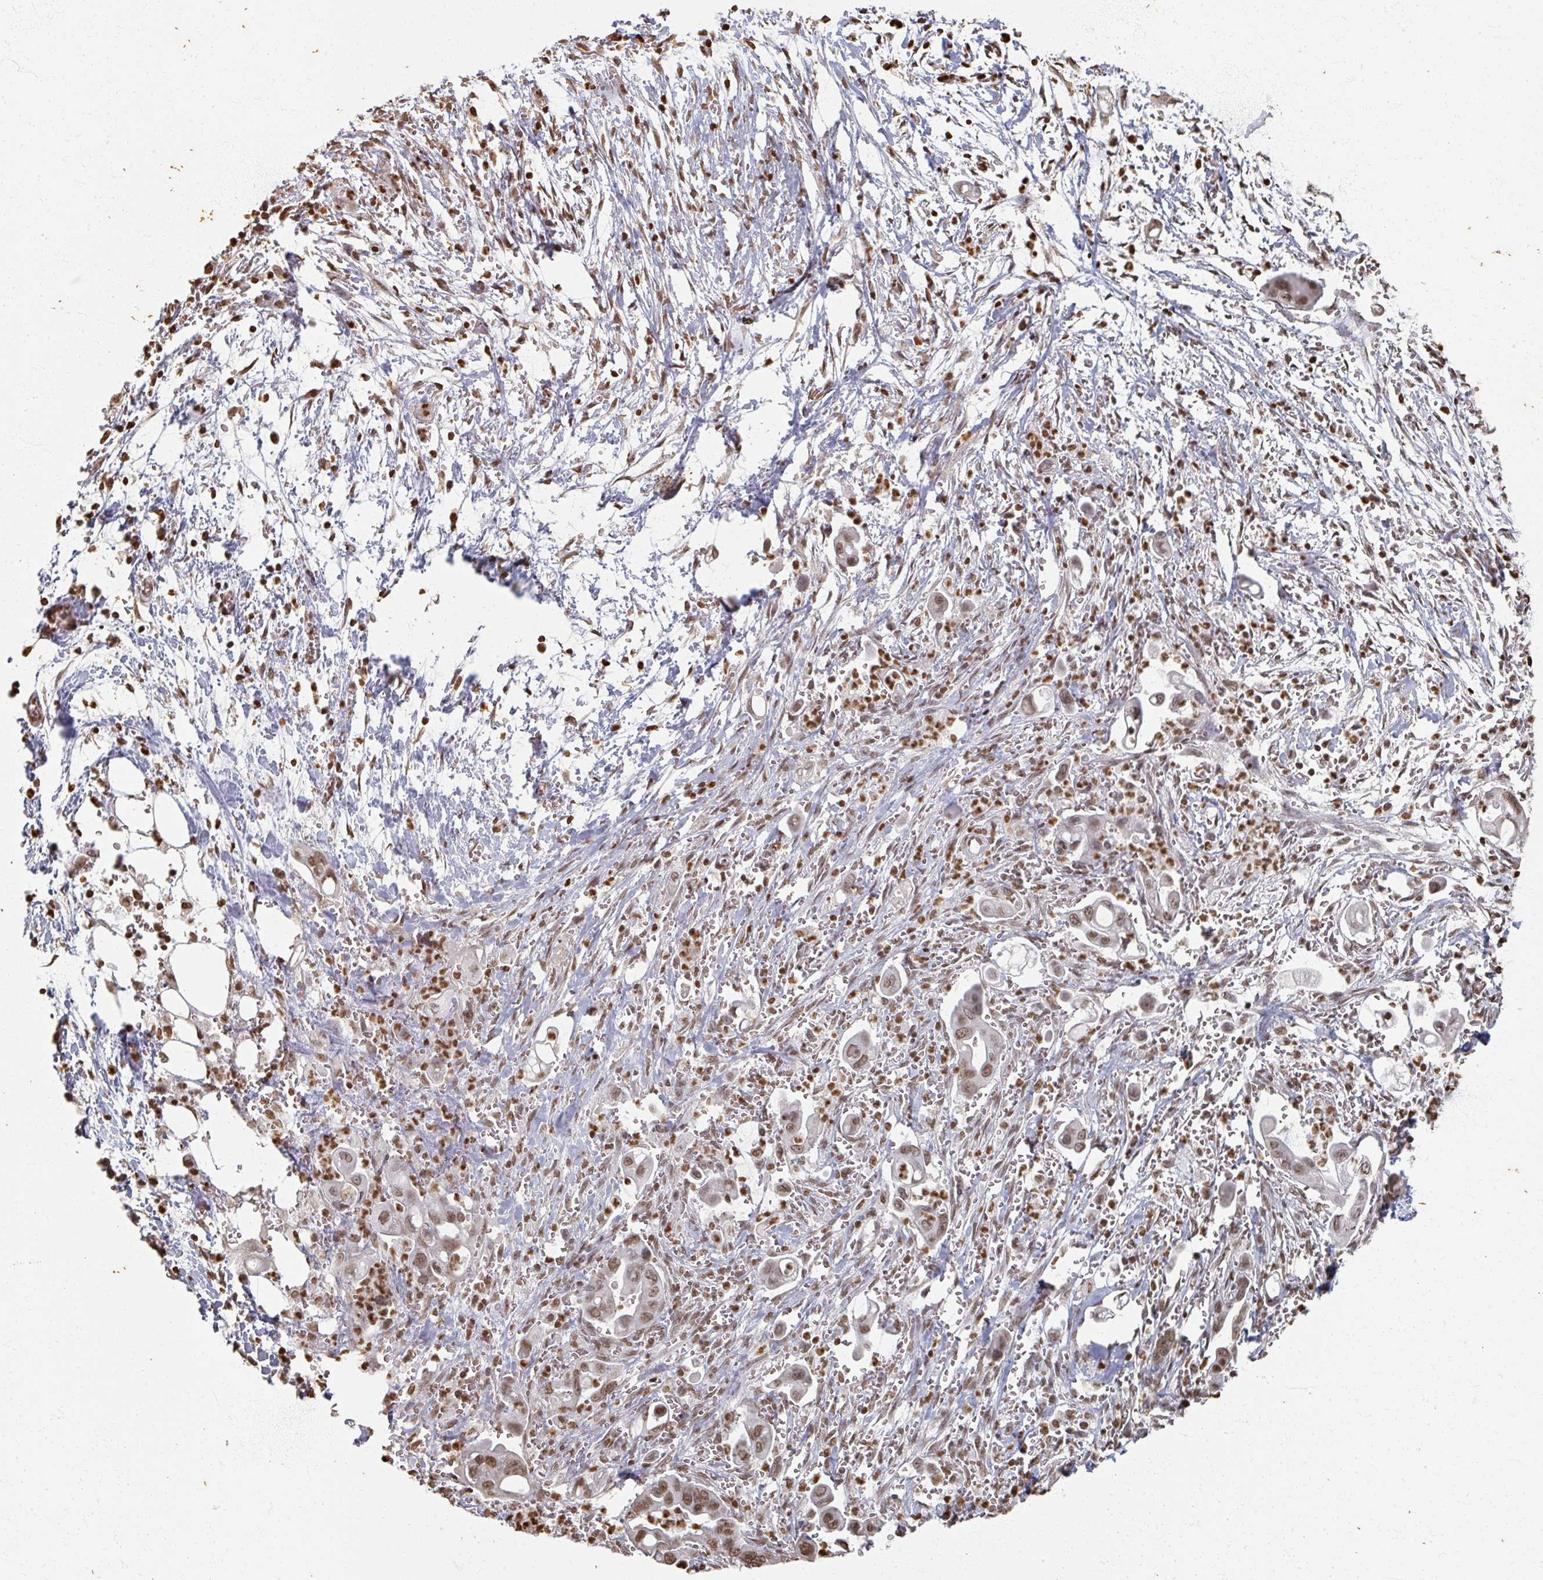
{"staining": {"intensity": "moderate", "quantity": ">75%", "location": "nuclear"}, "tissue": "pancreatic cancer", "cell_type": "Tumor cells", "image_type": "cancer", "snomed": [{"axis": "morphology", "description": "Adenocarcinoma, NOS"}, {"axis": "topography", "description": "Pancreas"}], "caption": "Human pancreatic adenocarcinoma stained with a brown dye displays moderate nuclear positive staining in approximately >75% of tumor cells.", "gene": "DCUN1D5", "patient": {"sex": "male", "age": 61}}